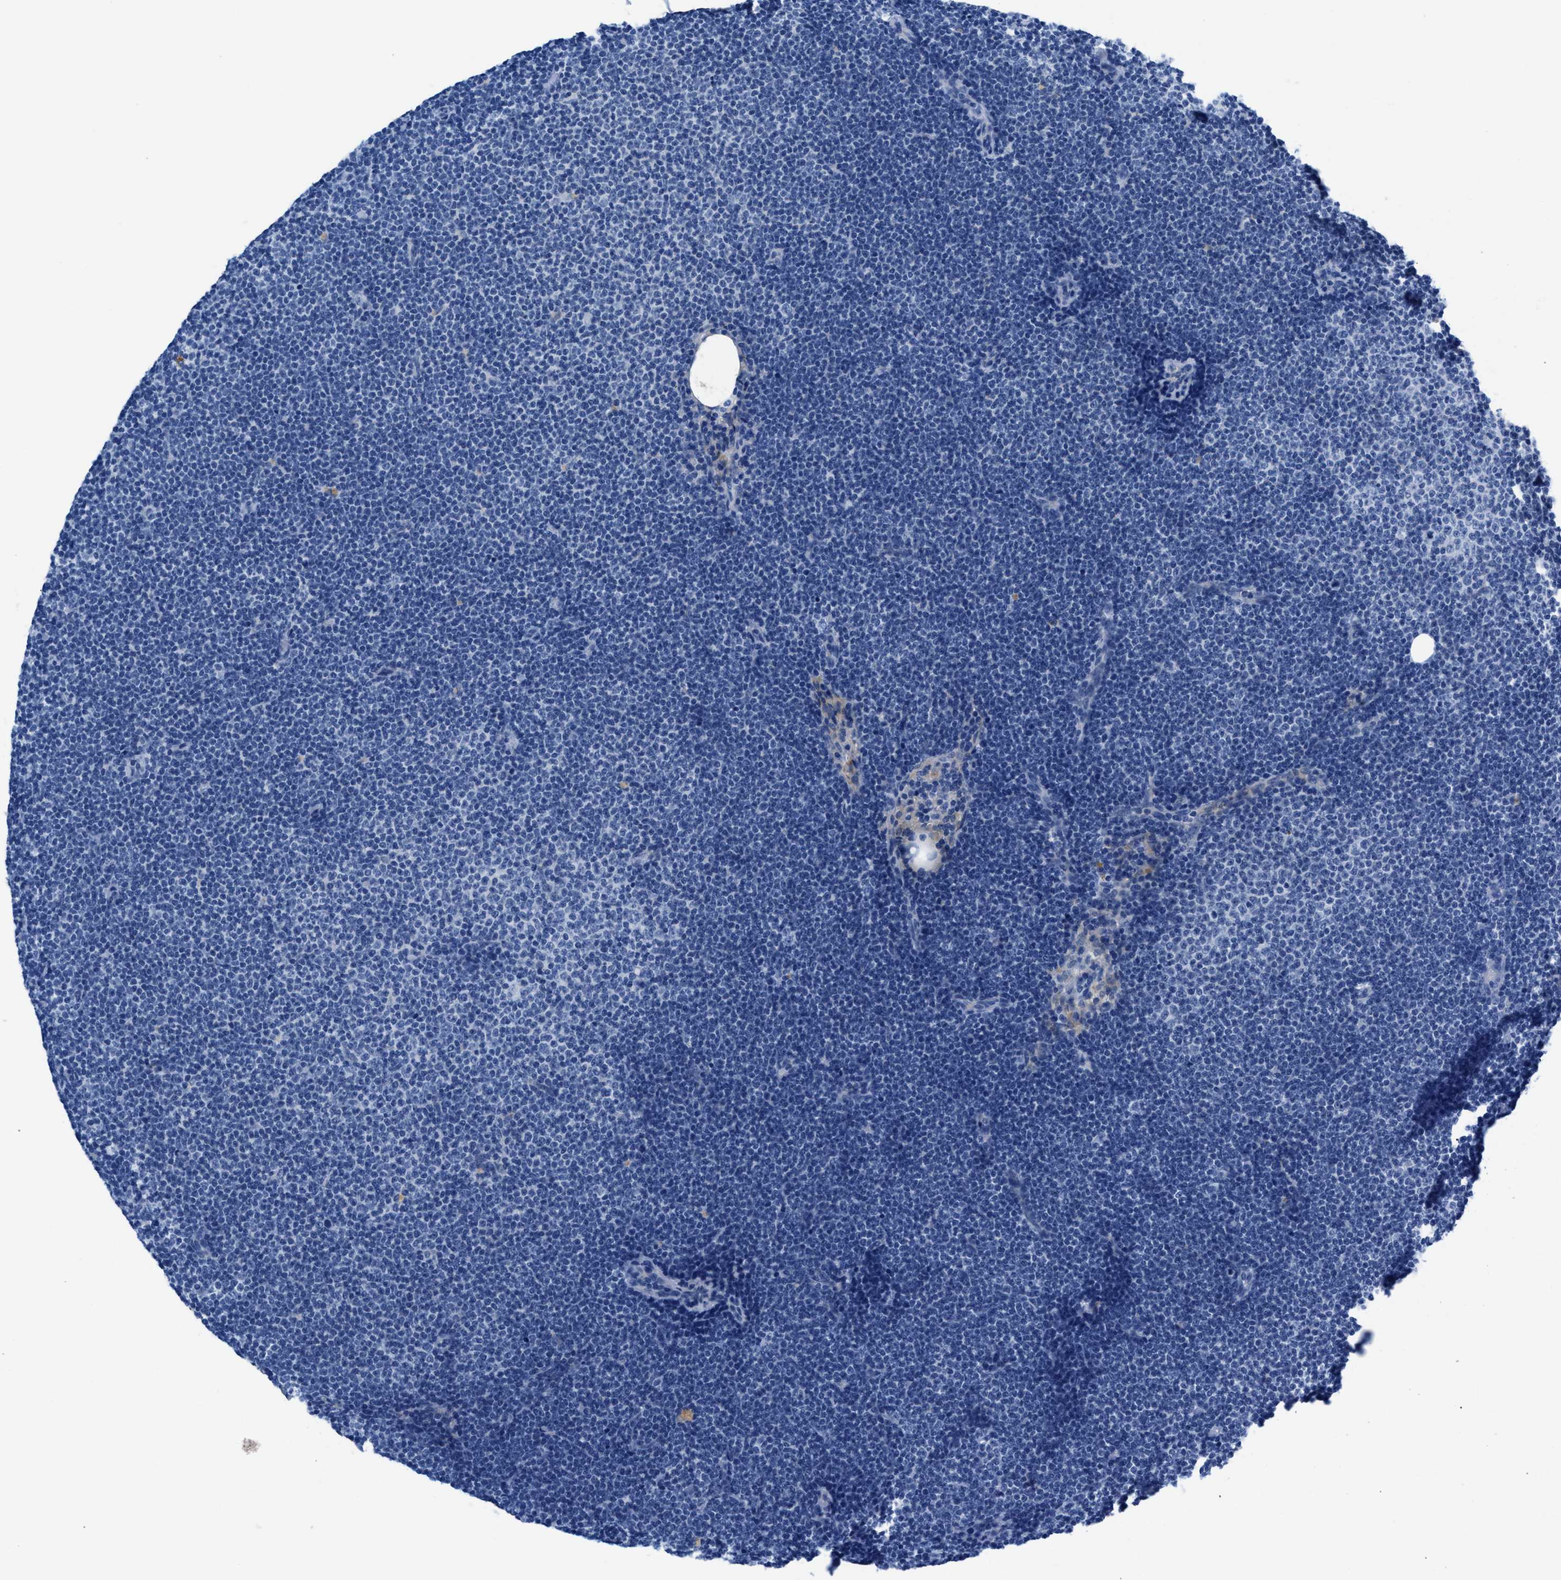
{"staining": {"intensity": "negative", "quantity": "none", "location": "none"}, "tissue": "lymphoma", "cell_type": "Tumor cells", "image_type": "cancer", "snomed": [{"axis": "morphology", "description": "Malignant lymphoma, non-Hodgkin's type, Low grade"}, {"axis": "topography", "description": "Lymph node"}], "caption": "This is an IHC histopathology image of human low-grade malignant lymphoma, non-Hodgkin's type. There is no positivity in tumor cells.", "gene": "SLFN13", "patient": {"sex": "female", "age": 53}}